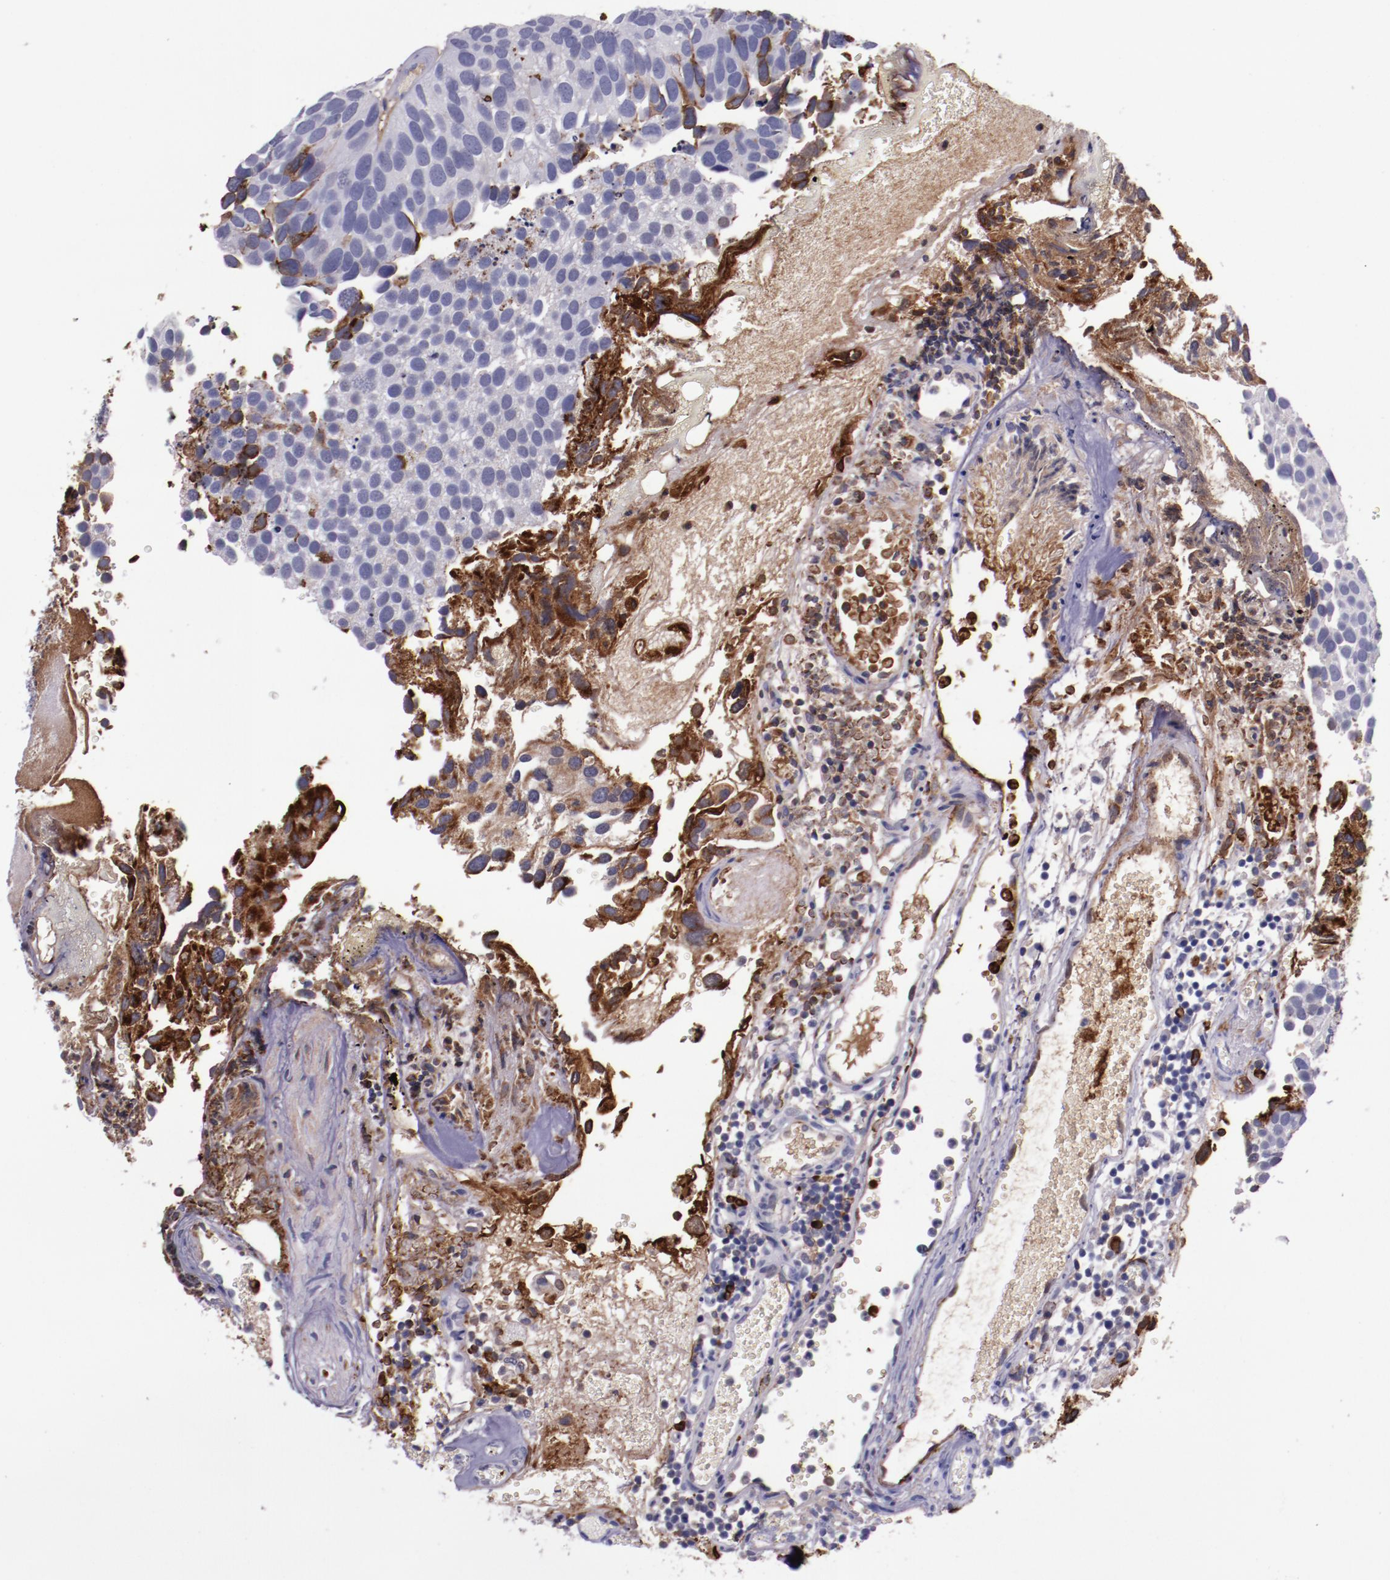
{"staining": {"intensity": "strong", "quantity": "<25%", "location": "cytoplasmic/membranous,nuclear"}, "tissue": "urothelial cancer", "cell_type": "Tumor cells", "image_type": "cancer", "snomed": [{"axis": "morphology", "description": "Urothelial carcinoma, High grade"}, {"axis": "topography", "description": "Urinary bladder"}], "caption": "Protein staining of urothelial cancer tissue demonstrates strong cytoplasmic/membranous and nuclear staining in about <25% of tumor cells.", "gene": "APOH", "patient": {"sex": "male", "age": 72}}